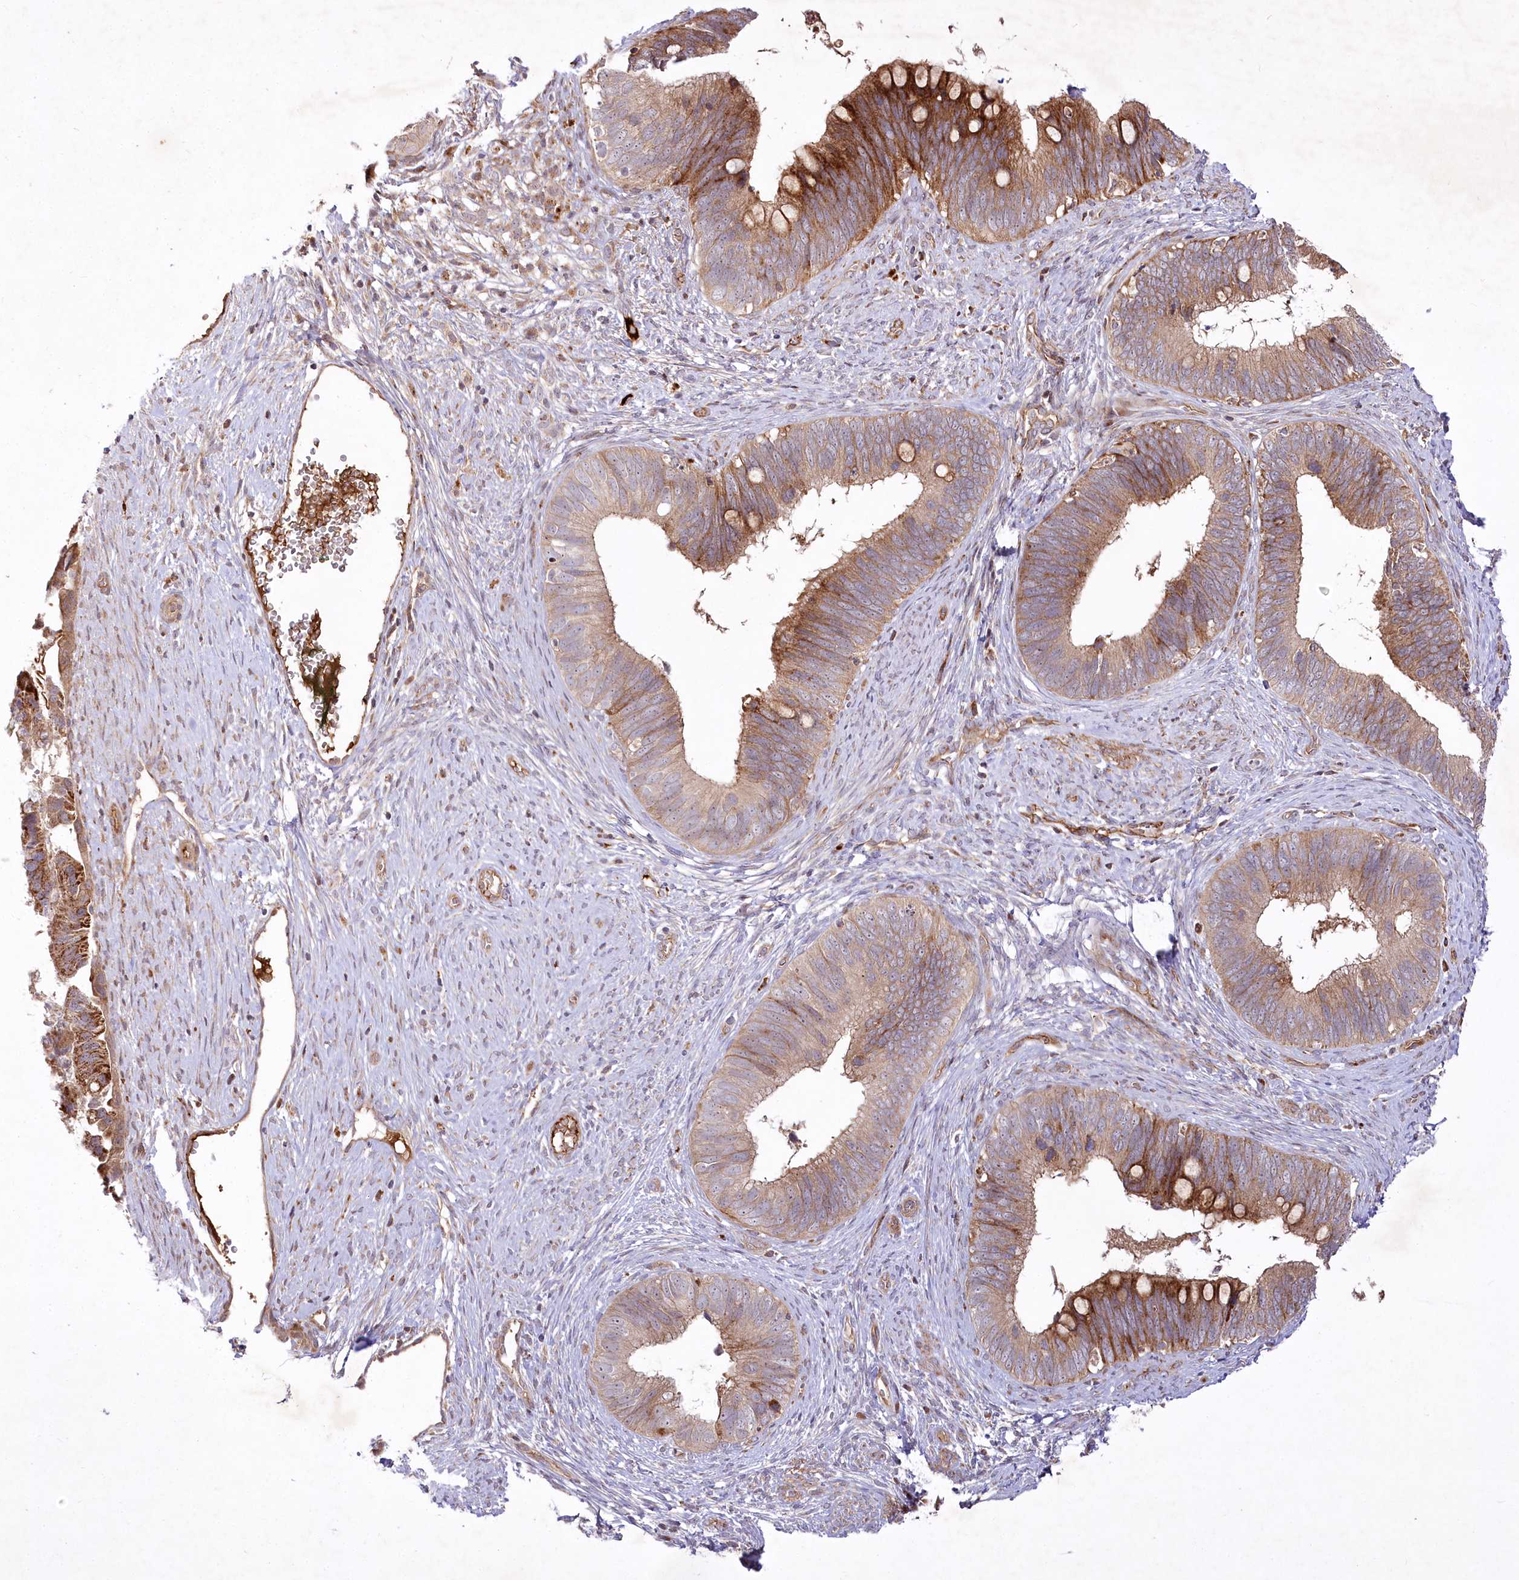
{"staining": {"intensity": "moderate", "quantity": ">75%", "location": "cytoplasmic/membranous"}, "tissue": "cervical cancer", "cell_type": "Tumor cells", "image_type": "cancer", "snomed": [{"axis": "morphology", "description": "Adenocarcinoma, NOS"}, {"axis": "topography", "description": "Cervix"}], "caption": "Tumor cells reveal medium levels of moderate cytoplasmic/membranous positivity in about >75% of cells in cervical cancer.", "gene": "PSTK", "patient": {"sex": "female", "age": 42}}